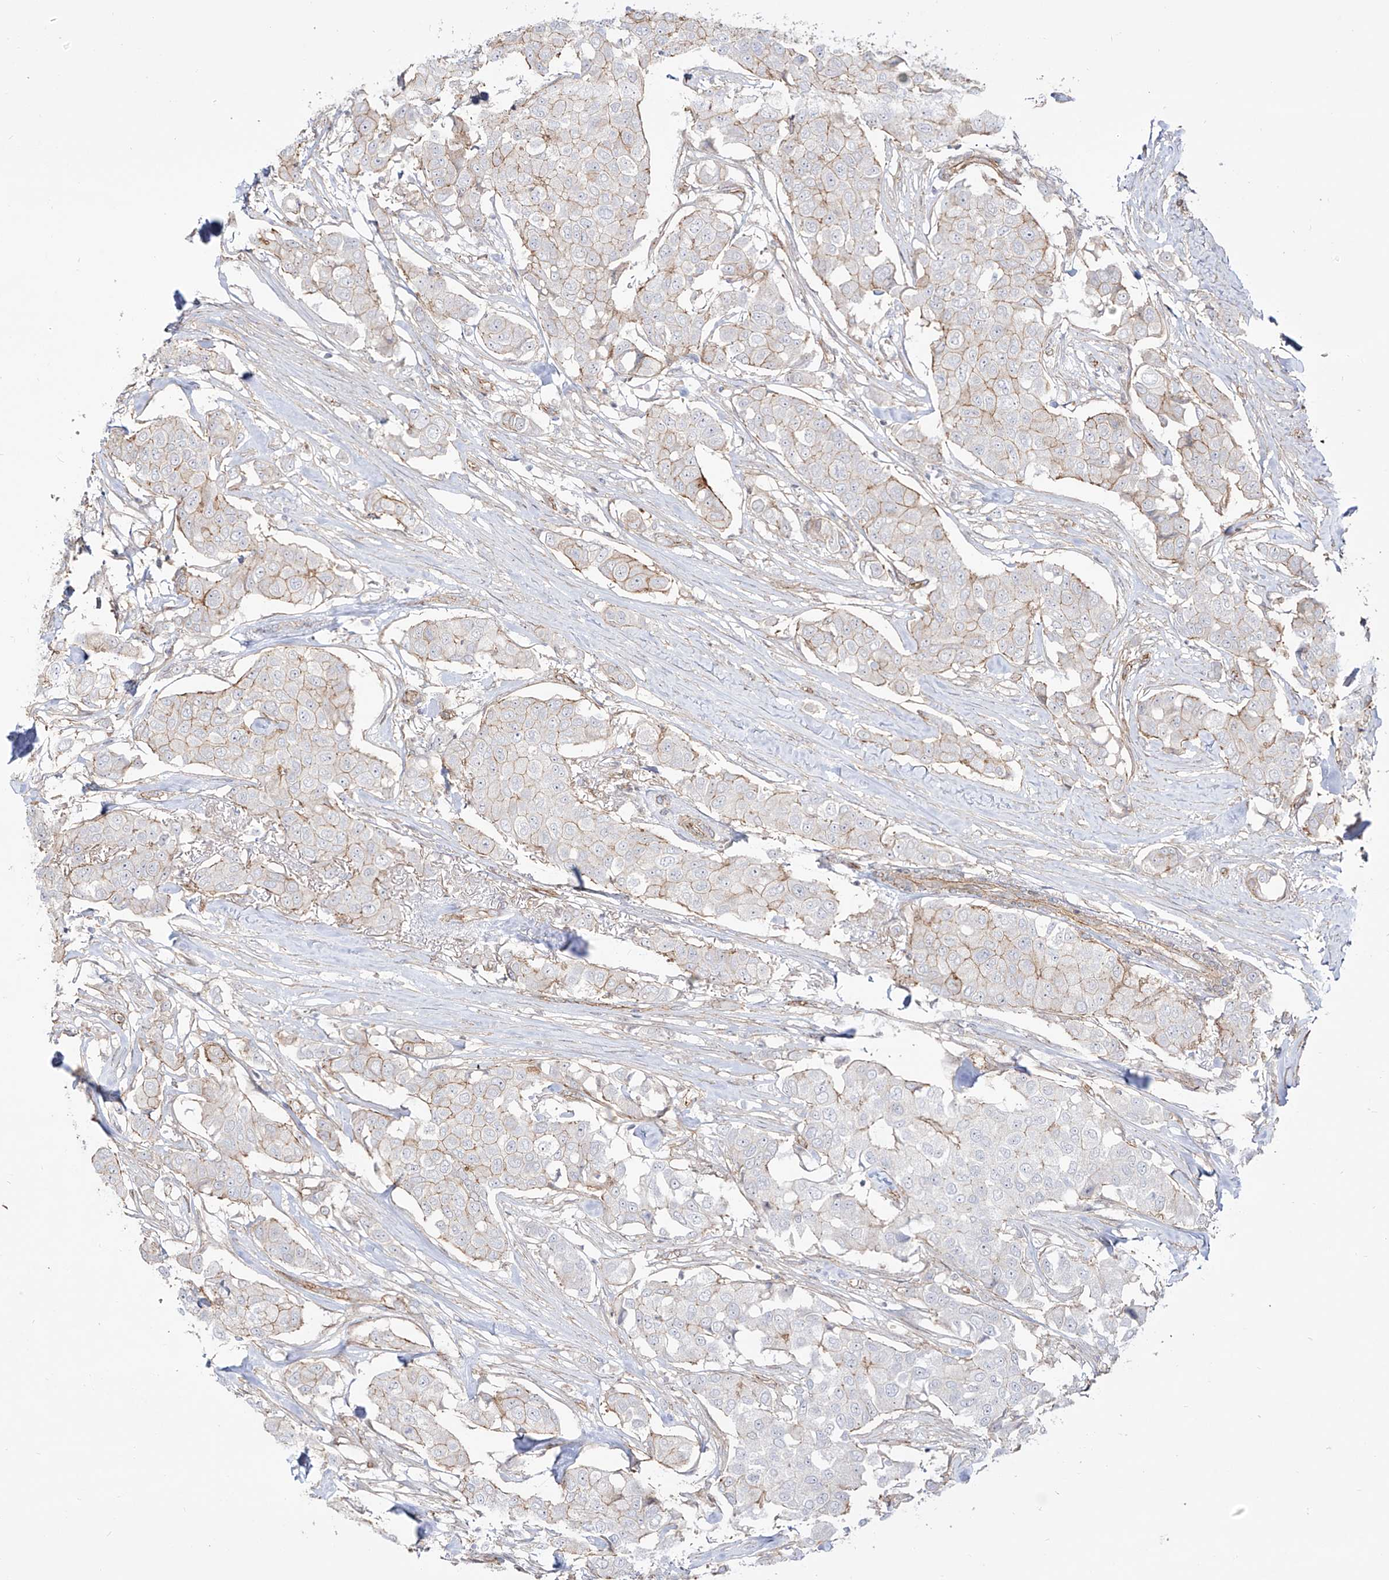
{"staining": {"intensity": "moderate", "quantity": "25%-75%", "location": "cytoplasmic/membranous"}, "tissue": "breast cancer", "cell_type": "Tumor cells", "image_type": "cancer", "snomed": [{"axis": "morphology", "description": "Duct carcinoma"}, {"axis": "topography", "description": "Breast"}], "caption": "The histopathology image shows a brown stain indicating the presence of a protein in the cytoplasmic/membranous of tumor cells in intraductal carcinoma (breast). Nuclei are stained in blue.", "gene": "ZNF180", "patient": {"sex": "female", "age": 80}}